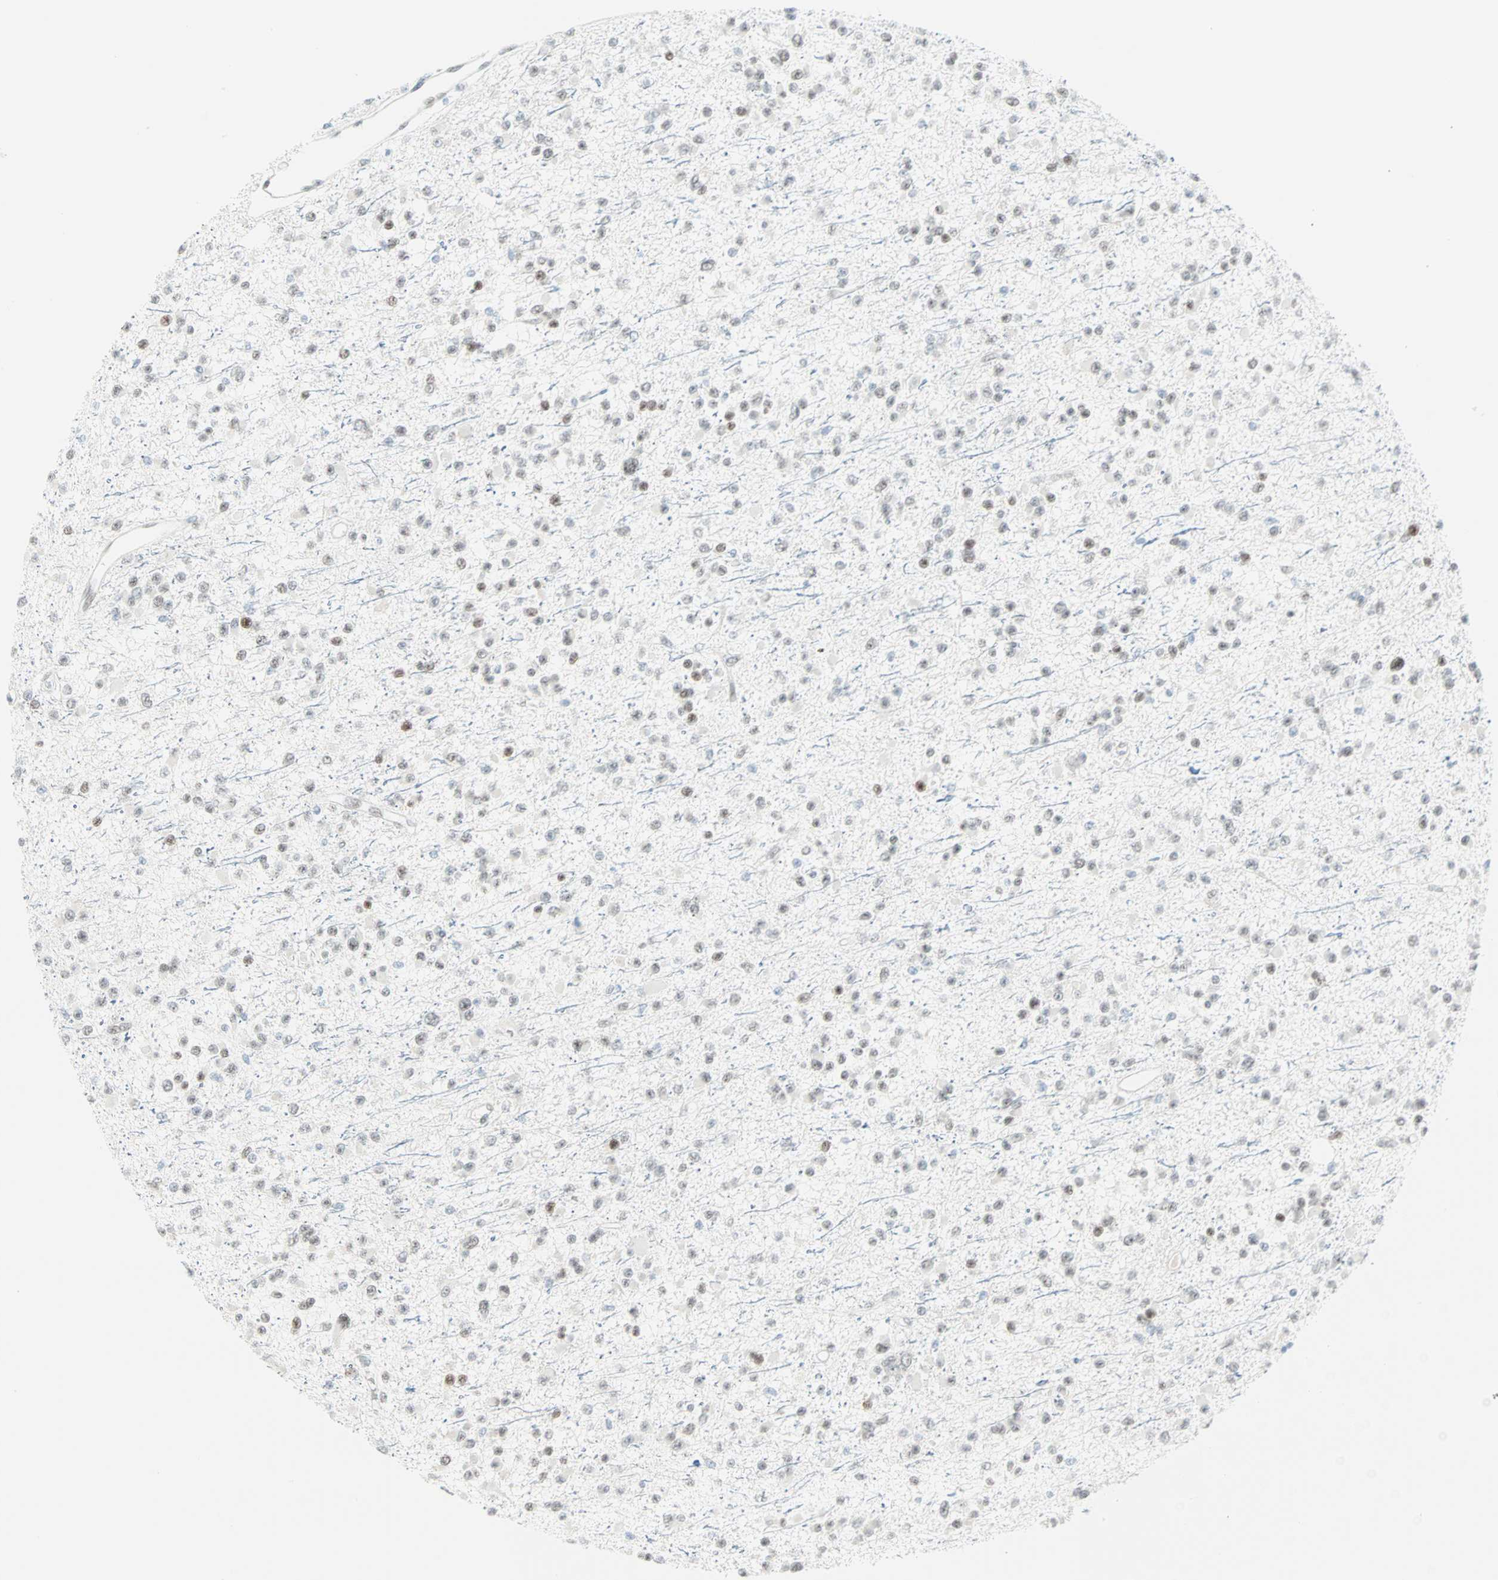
{"staining": {"intensity": "weak", "quantity": "<25%", "location": "nuclear"}, "tissue": "glioma", "cell_type": "Tumor cells", "image_type": "cancer", "snomed": [{"axis": "morphology", "description": "Glioma, malignant, Low grade"}, {"axis": "topography", "description": "Brain"}], "caption": "Immunohistochemical staining of human low-grade glioma (malignant) reveals no significant expression in tumor cells.", "gene": "PKNOX1", "patient": {"sex": "female", "age": 22}}